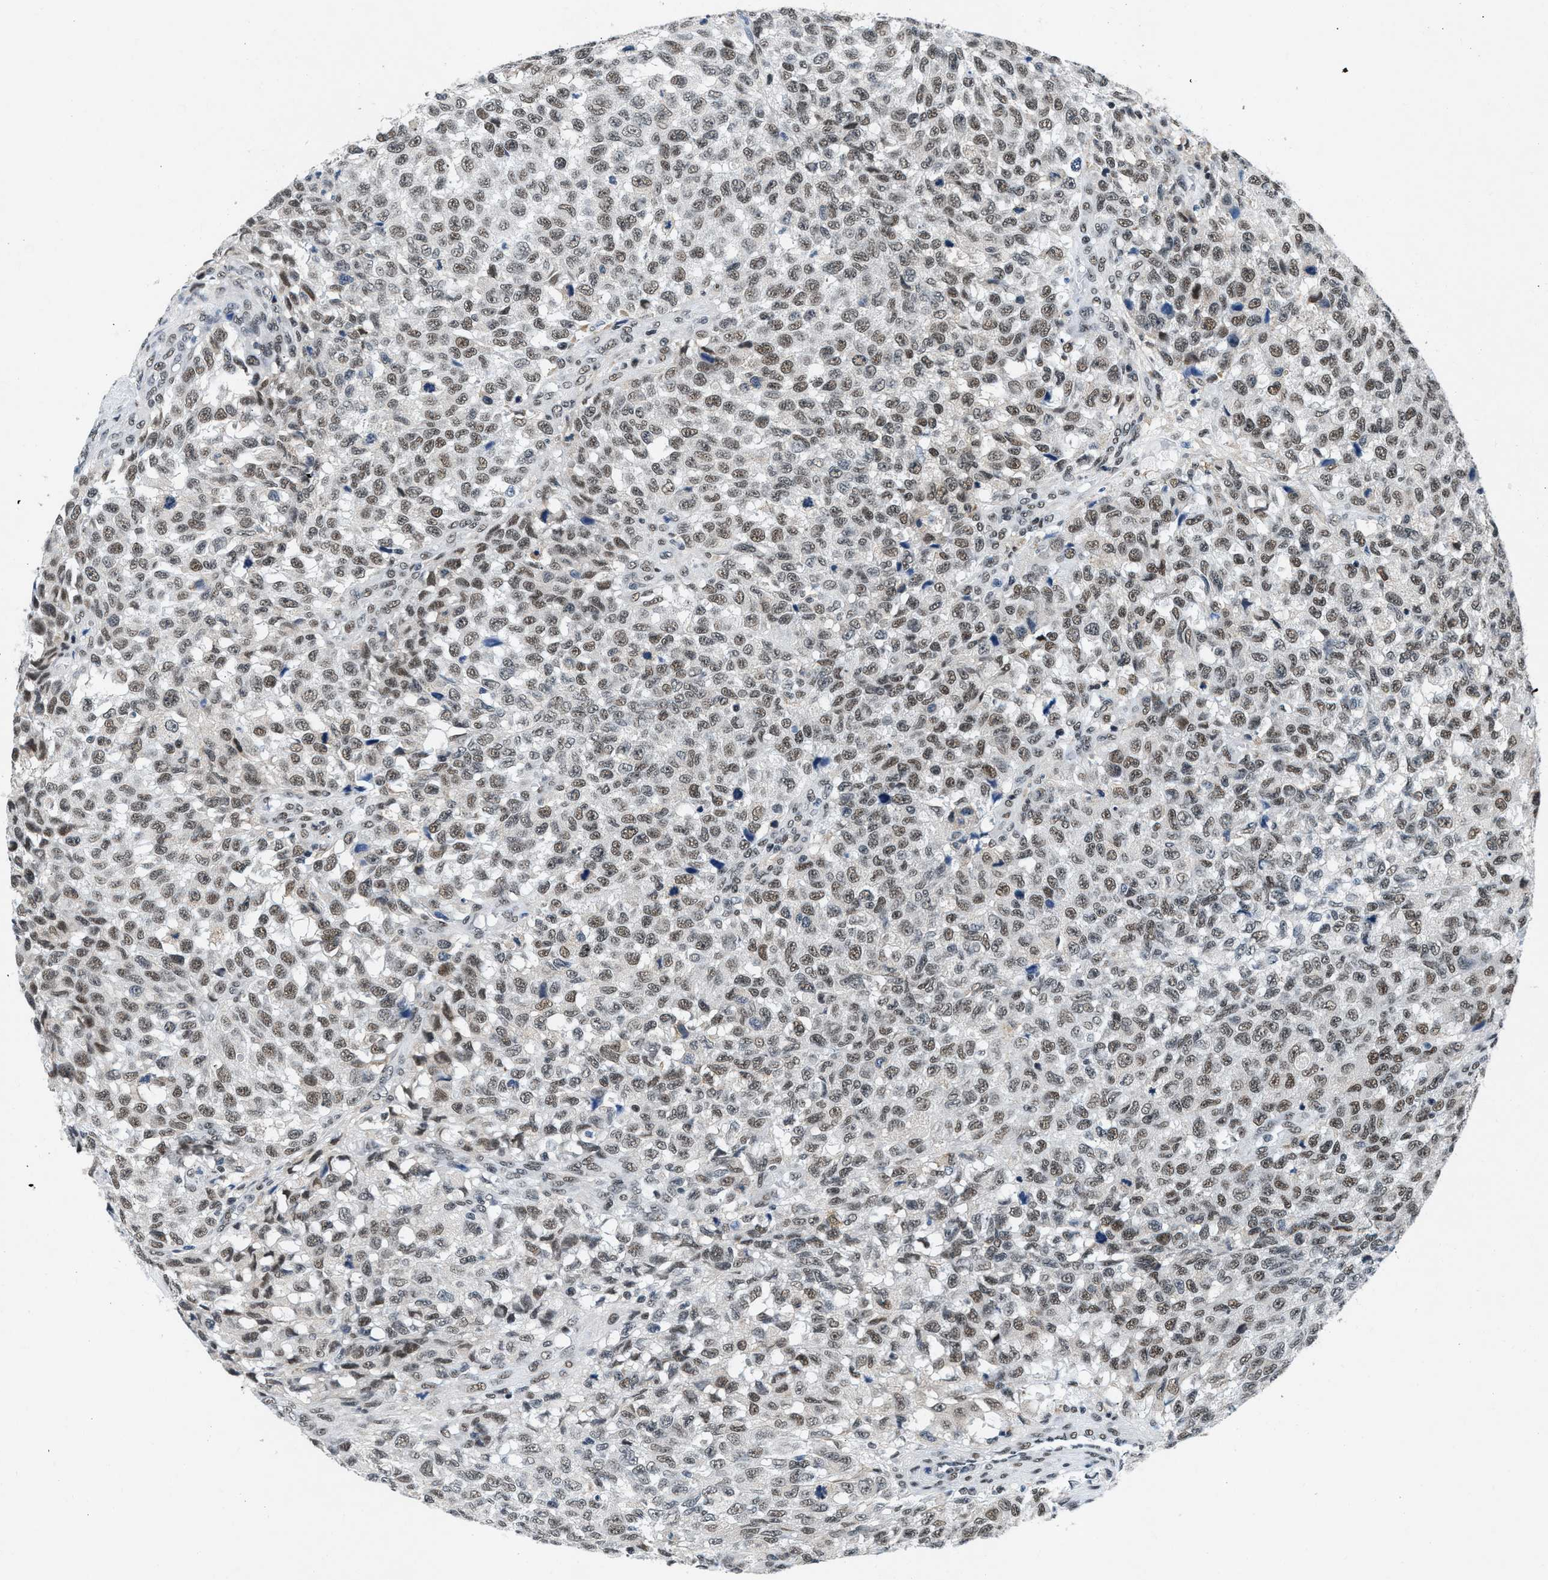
{"staining": {"intensity": "moderate", "quantity": ">75%", "location": "nuclear"}, "tissue": "testis cancer", "cell_type": "Tumor cells", "image_type": "cancer", "snomed": [{"axis": "morphology", "description": "Seminoma, NOS"}, {"axis": "topography", "description": "Testis"}], "caption": "Seminoma (testis) tissue displays moderate nuclear expression in about >75% of tumor cells", "gene": "ATF2", "patient": {"sex": "male", "age": 59}}